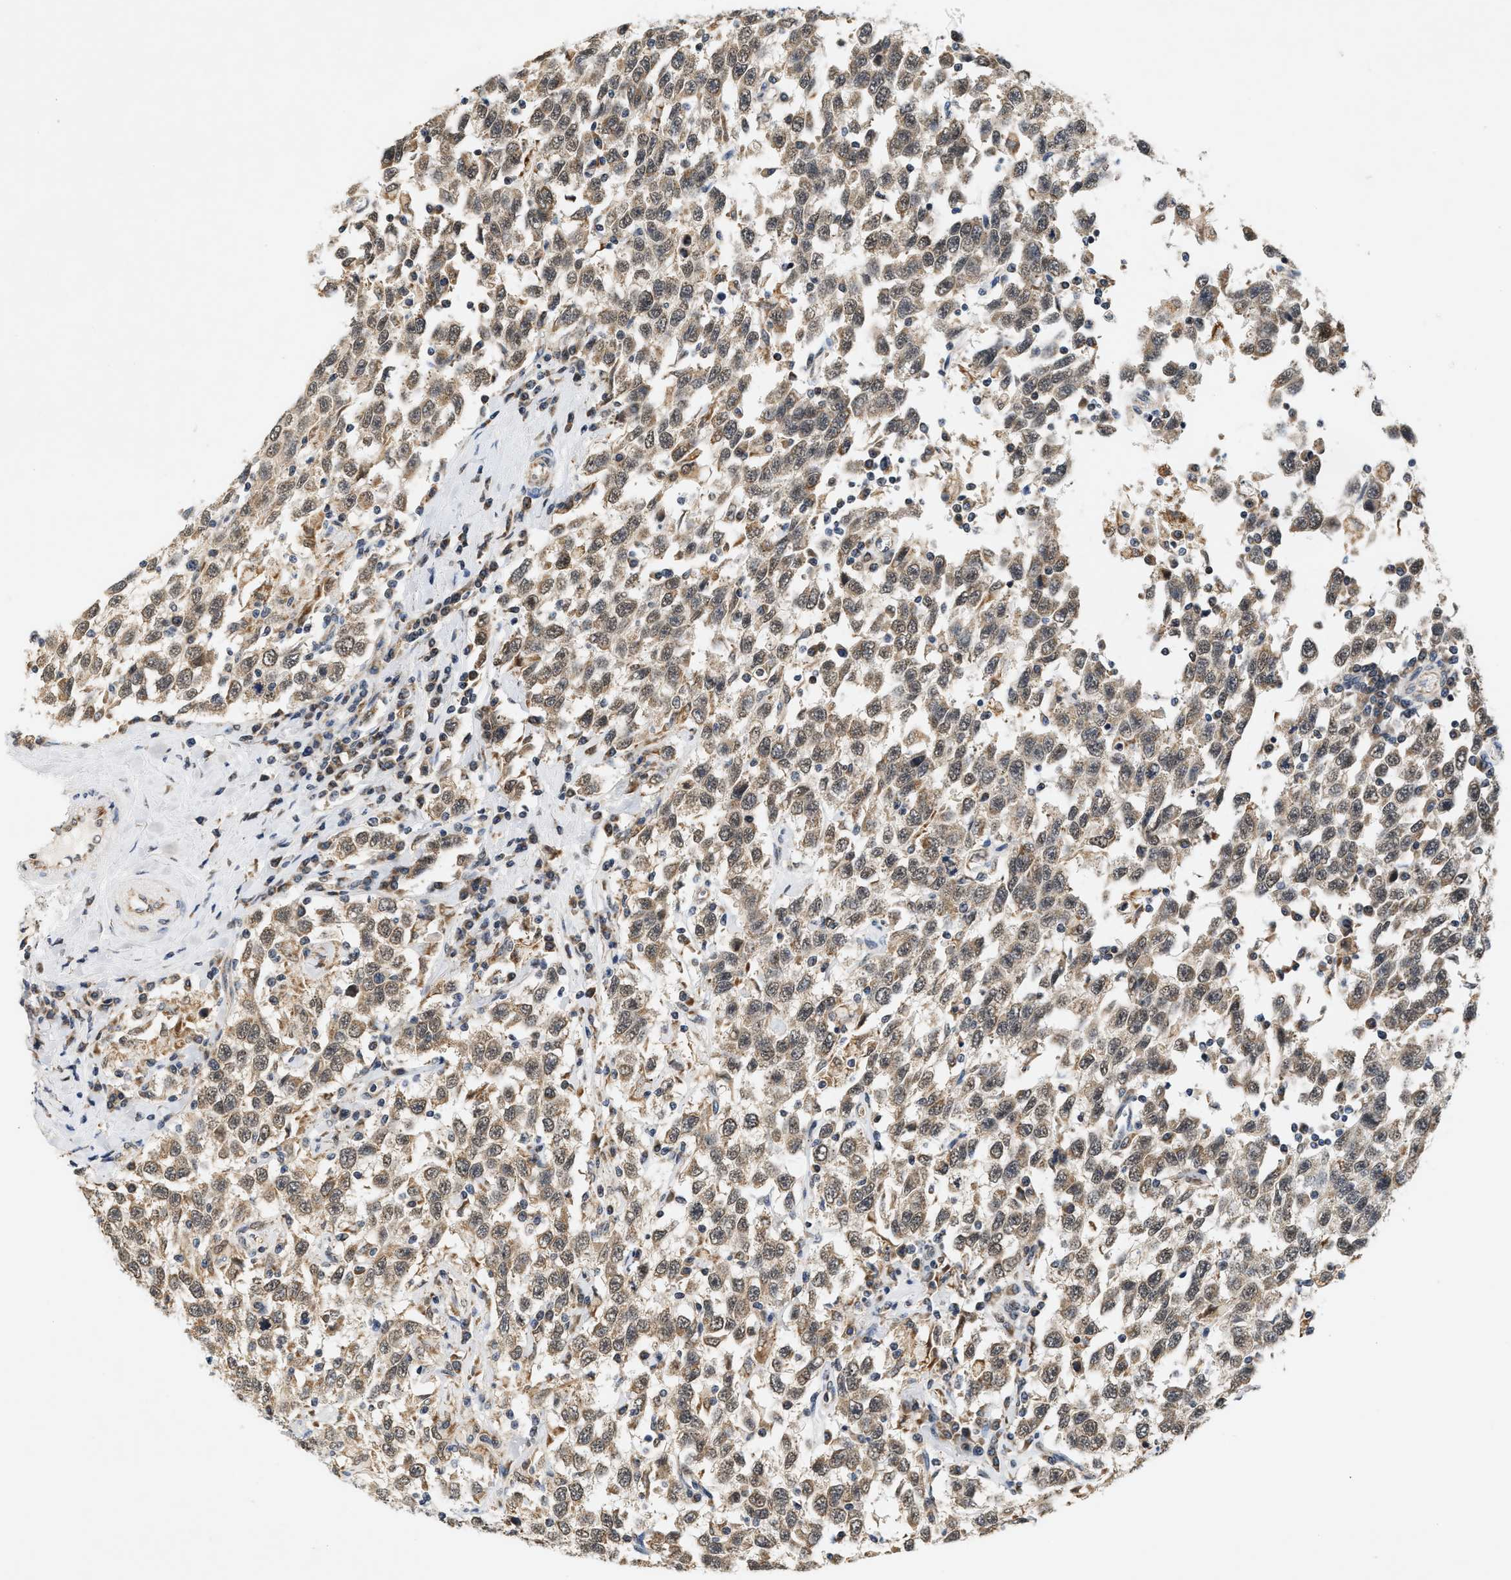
{"staining": {"intensity": "moderate", "quantity": ">75%", "location": "cytoplasmic/membranous"}, "tissue": "testis cancer", "cell_type": "Tumor cells", "image_type": "cancer", "snomed": [{"axis": "morphology", "description": "Seminoma, NOS"}, {"axis": "topography", "description": "Testis"}], "caption": "Brown immunohistochemical staining in seminoma (testis) displays moderate cytoplasmic/membranous expression in about >75% of tumor cells. Nuclei are stained in blue.", "gene": "GIGYF1", "patient": {"sex": "male", "age": 41}}